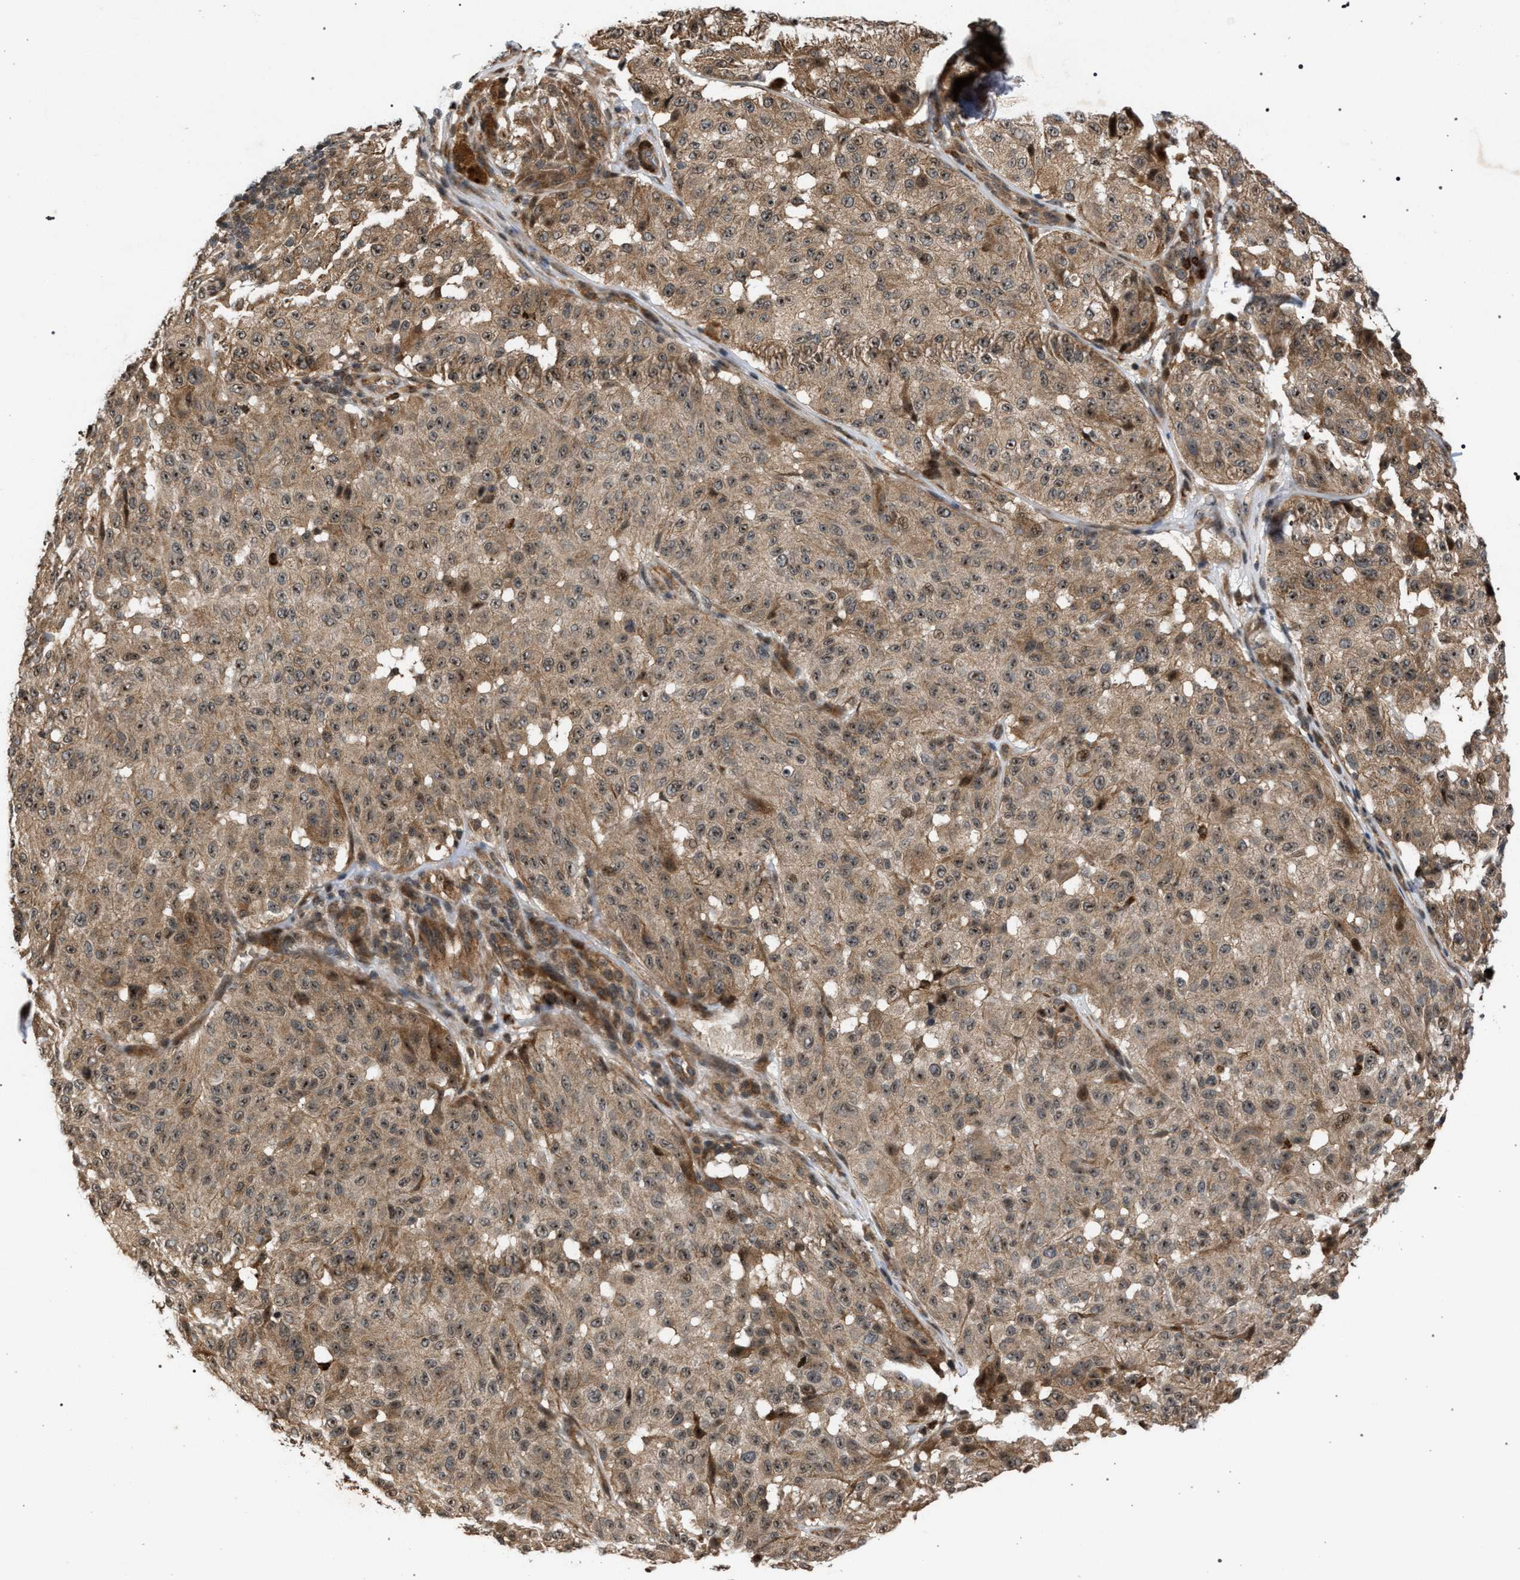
{"staining": {"intensity": "weak", "quantity": ">75%", "location": "cytoplasmic/membranous,nuclear"}, "tissue": "melanoma", "cell_type": "Tumor cells", "image_type": "cancer", "snomed": [{"axis": "morphology", "description": "Malignant melanoma, NOS"}, {"axis": "topography", "description": "Skin"}], "caption": "Protein expression analysis of human malignant melanoma reveals weak cytoplasmic/membranous and nuclear positivity in approximately >75% of tumor cells.", "gene": "IRAK4", "patient": {"sex": "female", "age": 46}}